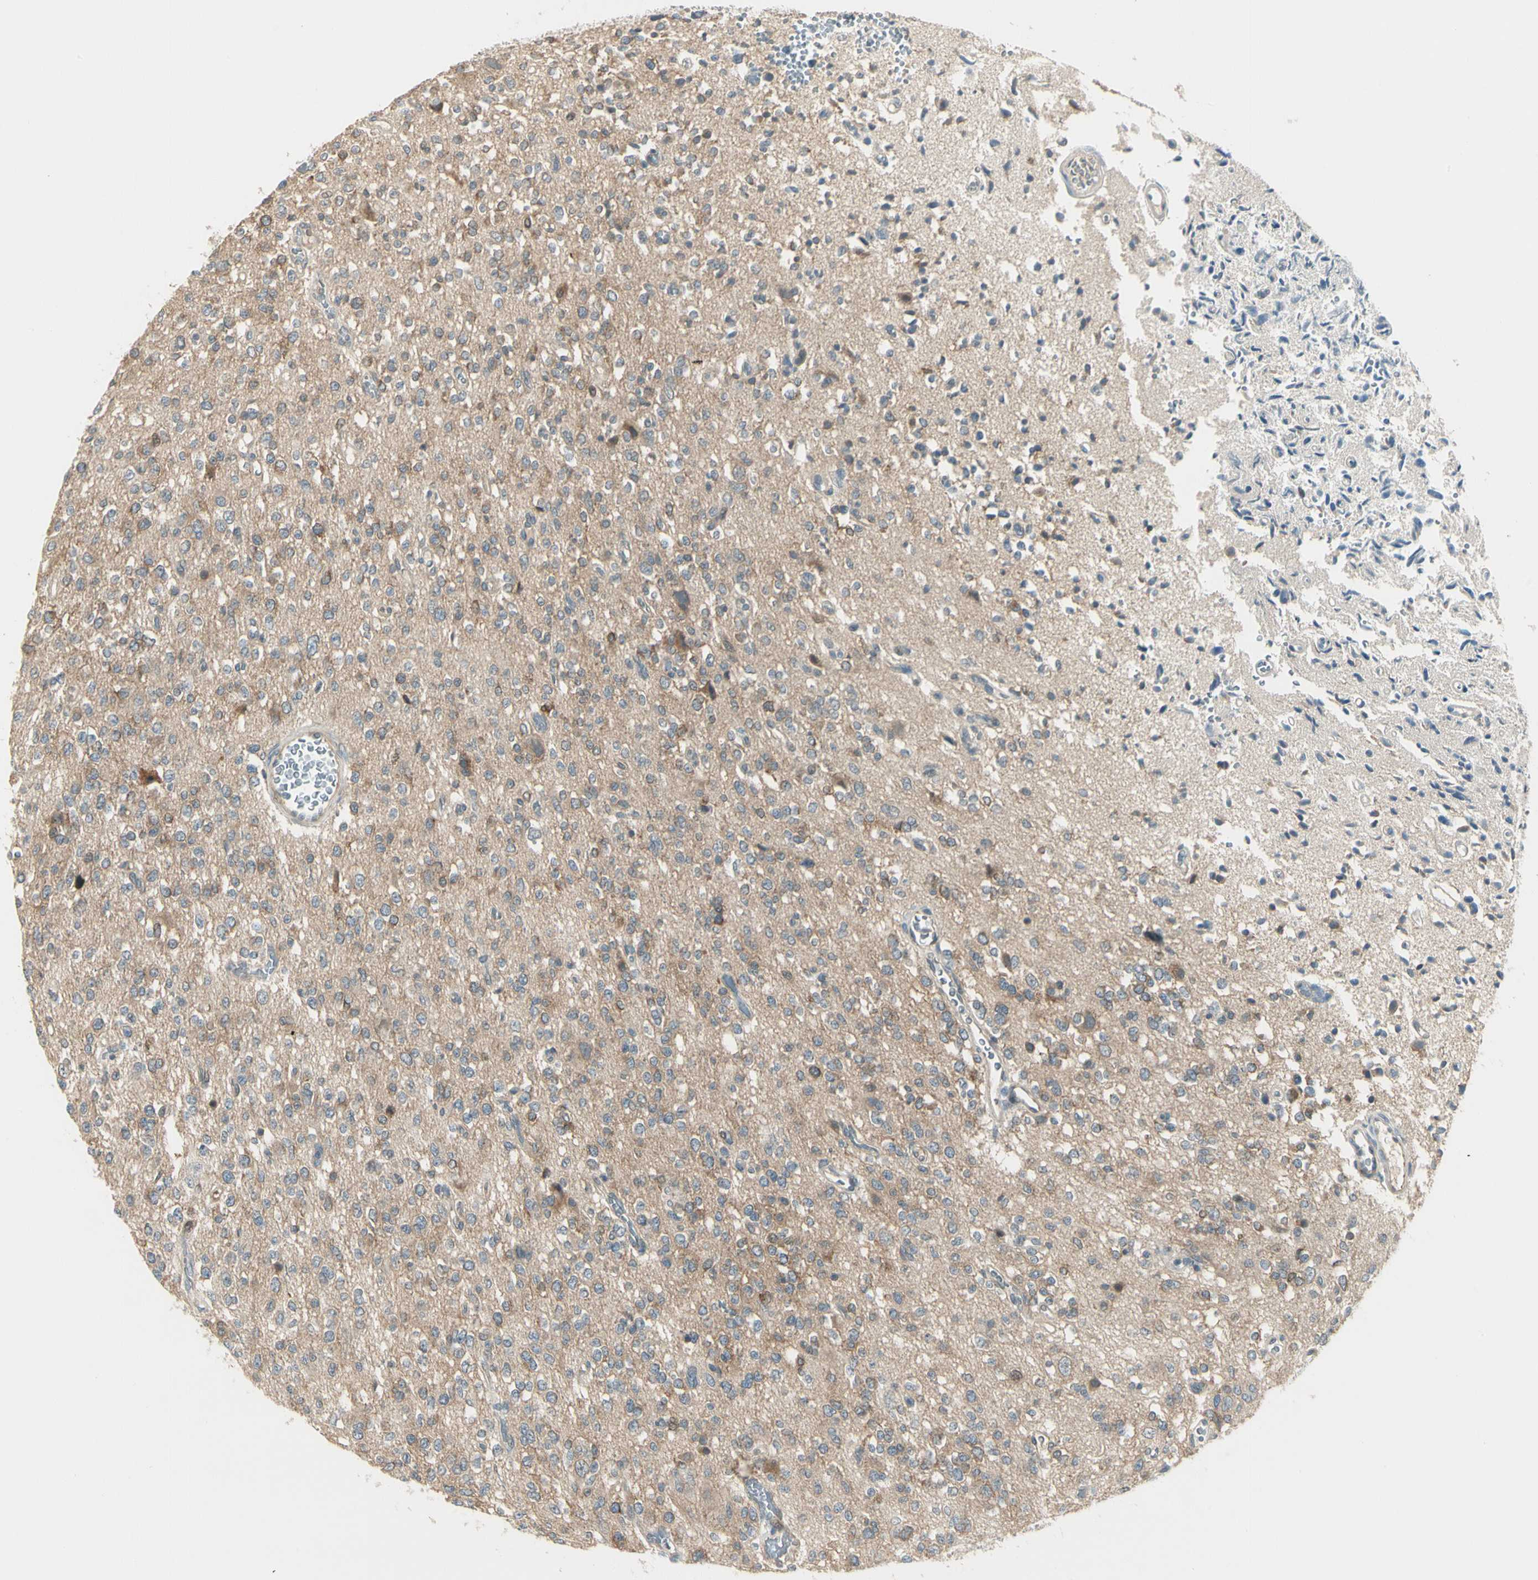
{"staining": {"intensity": "moderate", "quantity": "<25%", "location": "cytoplasmic/membranous"}, "tissue": "glioma", "cell_type": "Tumor cells", "image_type": "cancer", "snomed": [{"axis": "morphology", "description": "Glioma, malignant, Low grade"}, {"axis": "topography", "description": "Brain"}], "caption": "The photomicrograph shows a brown stain indicating the presence of a protein in the cytoplasmic/membranous of tumor cells in malignant glioma (low-grade).", "gene": "PCDHB15", "patient": {"sex": "male", "age": 38}}